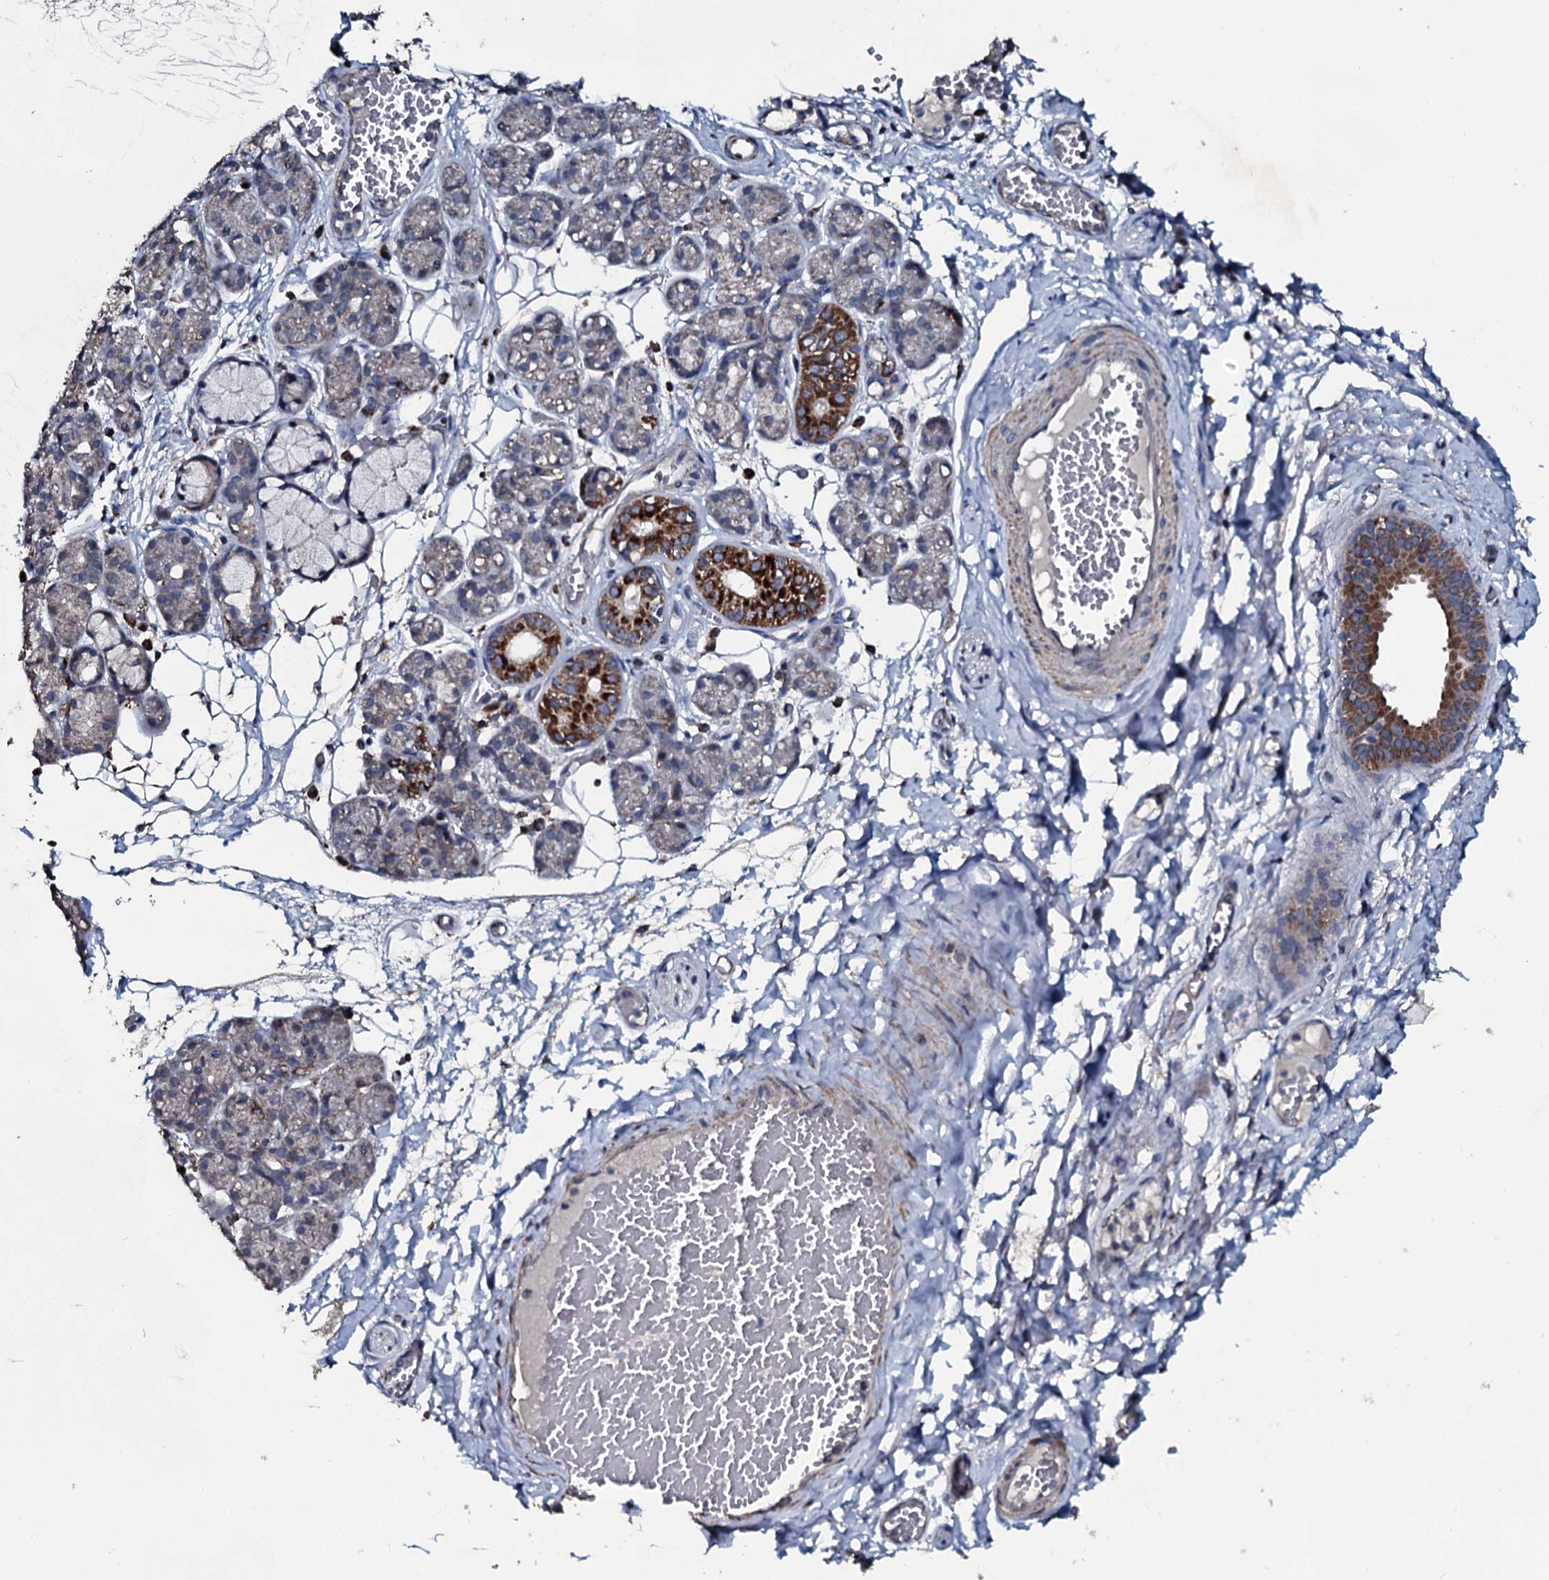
{"staining": {"intensity": "strong", "quantity": "25%-75%", "location": "cytoplasmic/membranous"}, "tissue": "salivary gland", "cell_type": "Glandular cells", "image_type": "normal", "snomed": [{"axis": "morphology", "description": "Normal tissue, NOS"}, {"axis": "topography", "description": "Salivary gland"}], "caption": "Approximately 25%-75% of glandular cells in benign salivary gland show strong cytoplasmic/membranous protein expression as visualized by brown immunohistochemical staining.", "gene": "DYNC2I2", "patient": {"sex": "male", "age": 63}}